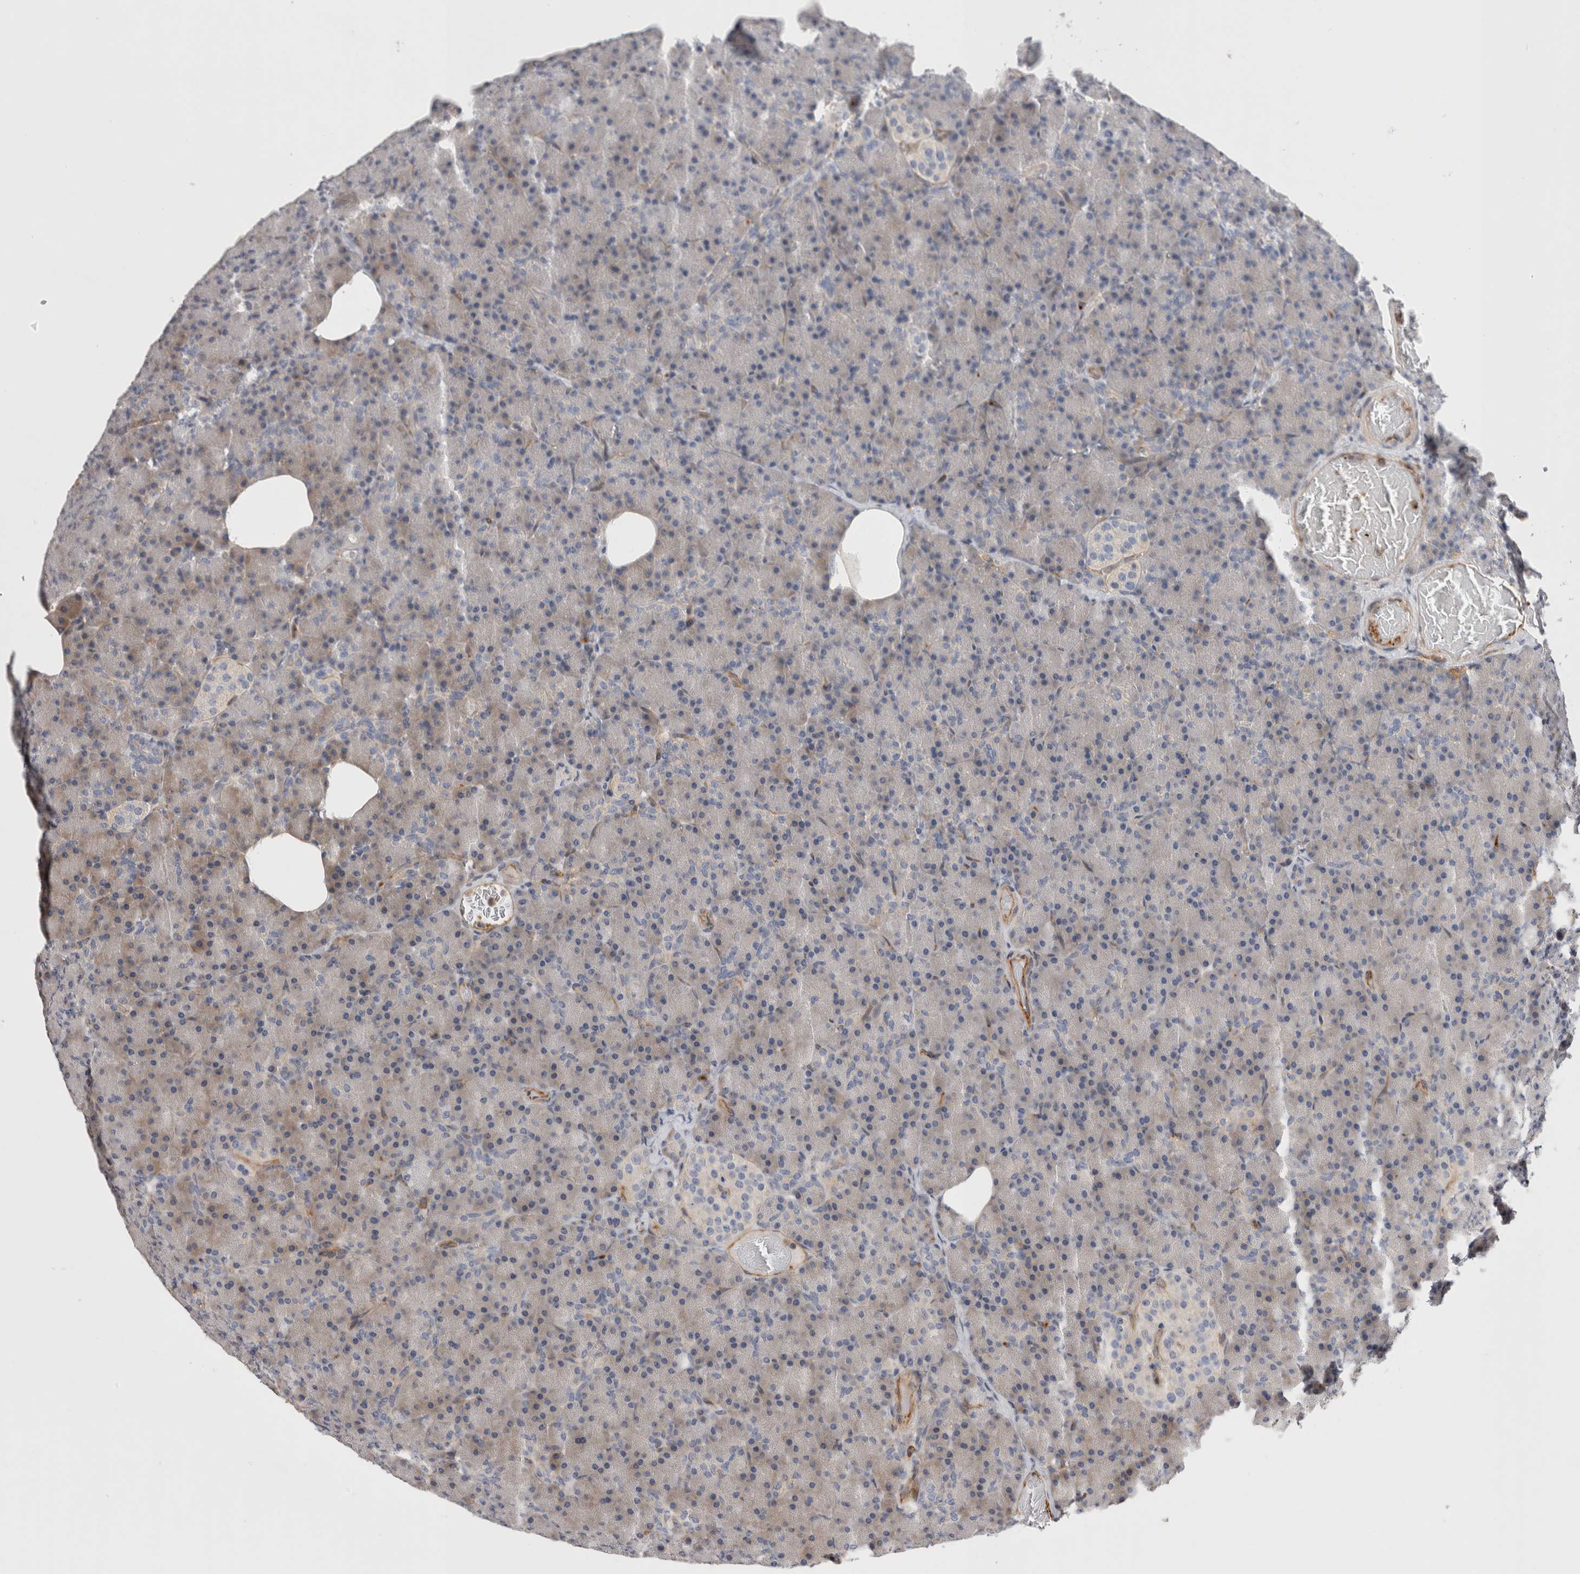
{"staining": {"intensity": "negative", "quantity": "none", "location": "none"}, "tissue": "pancreas", "cell_type": "Exocrine glandular cells", "image_type": "normal", "snomed": [{"axis": "morphology", "description": "Normal tissue, NOS"}, {"axis": "topography", "description": "Pancreas"}], "caption": "High magnification brightfield microscopy of normal pancreas stained with DAB (brown) and counterstained with hematoxylin (blue): exocrine glandular cells show no significant positivity. (DAB (3,3'-diaminobenzidine) immunohistochemistry, high magnification).", "gene": "BNIP2", "patient": {"sex": "female", "age": 43}}